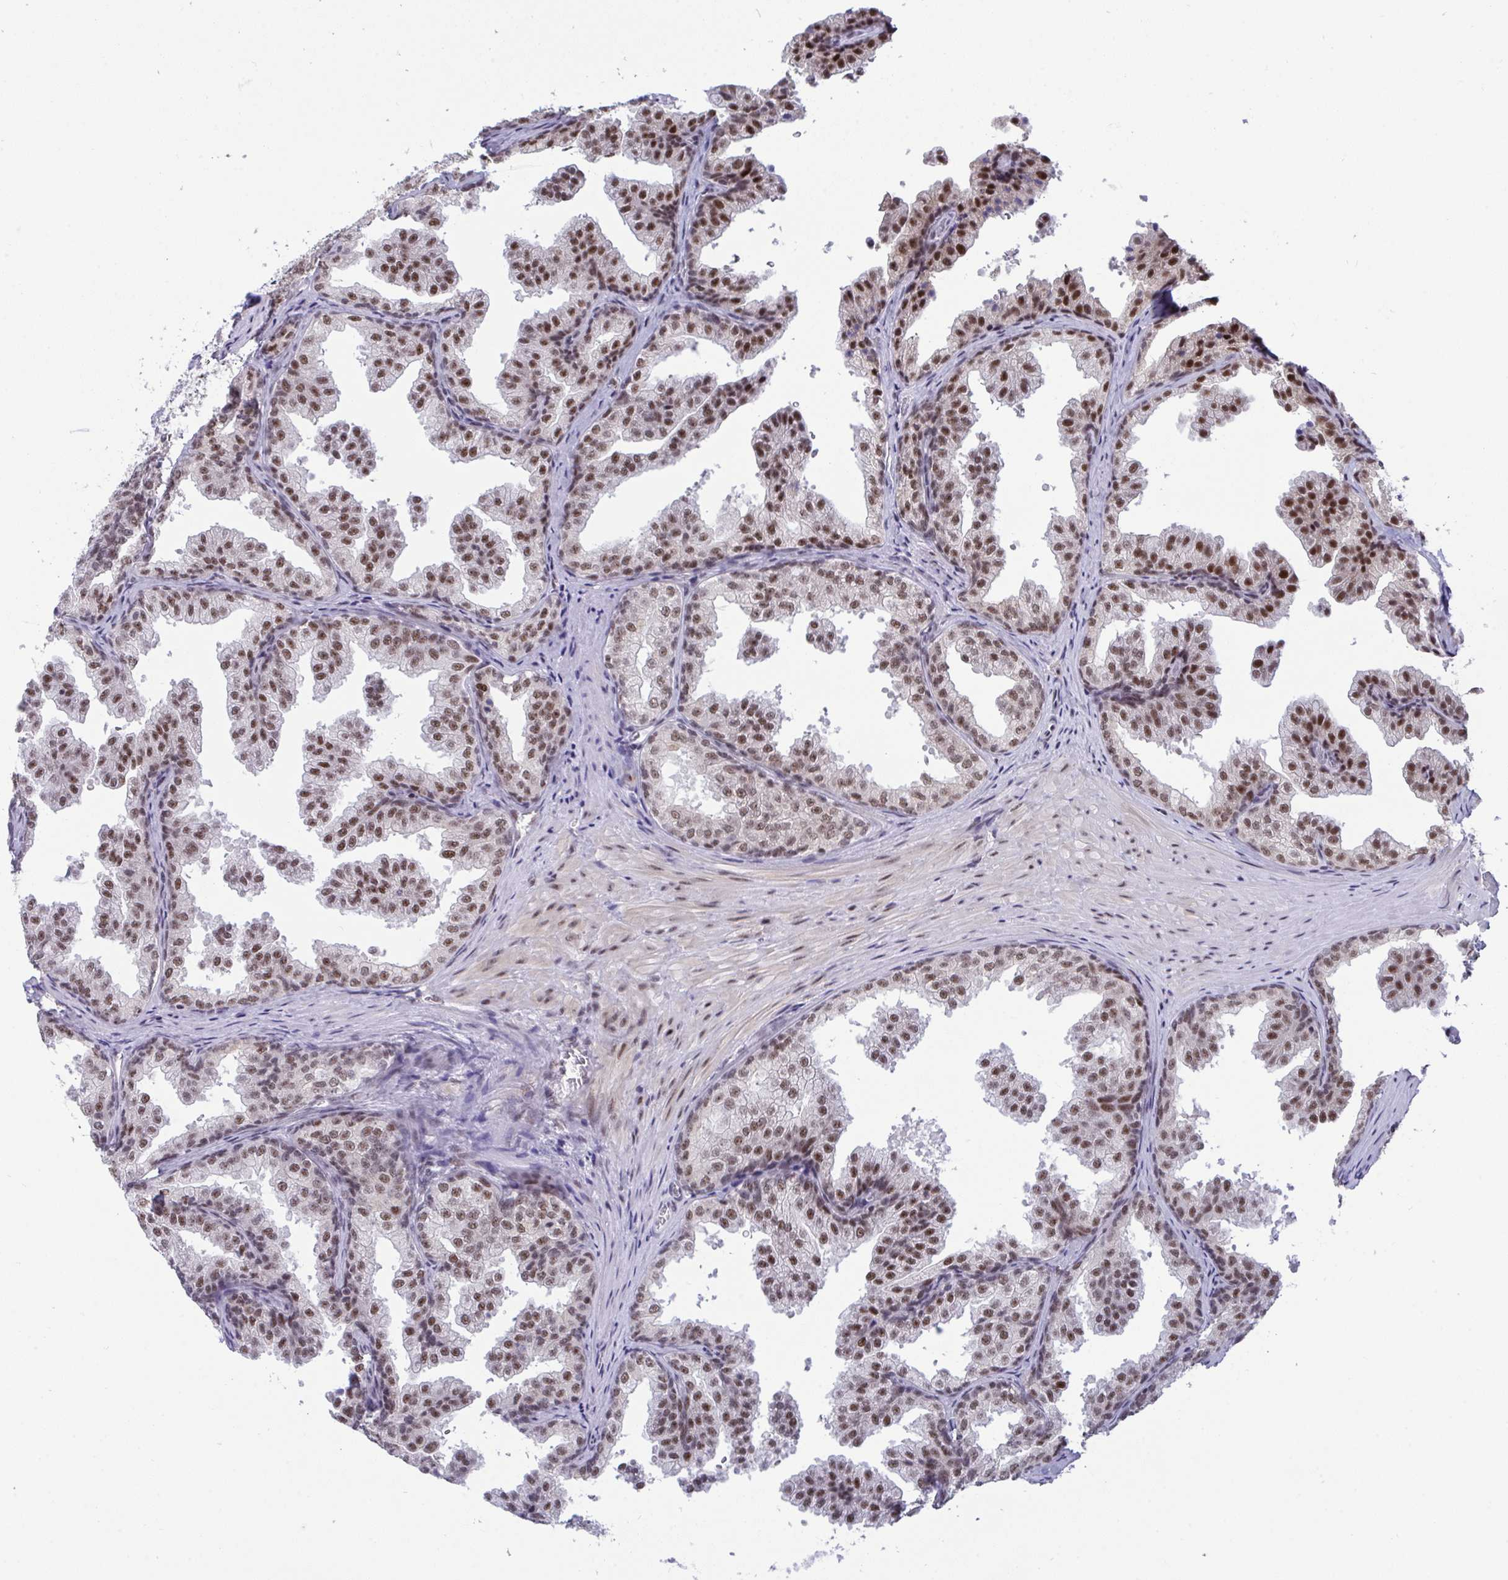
{"staining": {"intensity": "moderate", "quantity": "25%-75%", "location": "nuclear"}, "tissue": "prostate", "cell_type": "Glandular cells", "image_type": "normal", "snomed": [{"axis": "morphology", "description": "Normal tissue, NOS"}, {"axis": "topography", "description": "Prostate"}], "caption": "Protein expression analysis of benign human prostate reveals moderate nuclear expression in about 25%-75% of glandular cells. The staining was performed using DAB, with brown indicating positive protein expression. Nuclei are stained blue with hematoxylin.", "gene": "WBP11", "patient": {"sex": "male", "age": 37}}